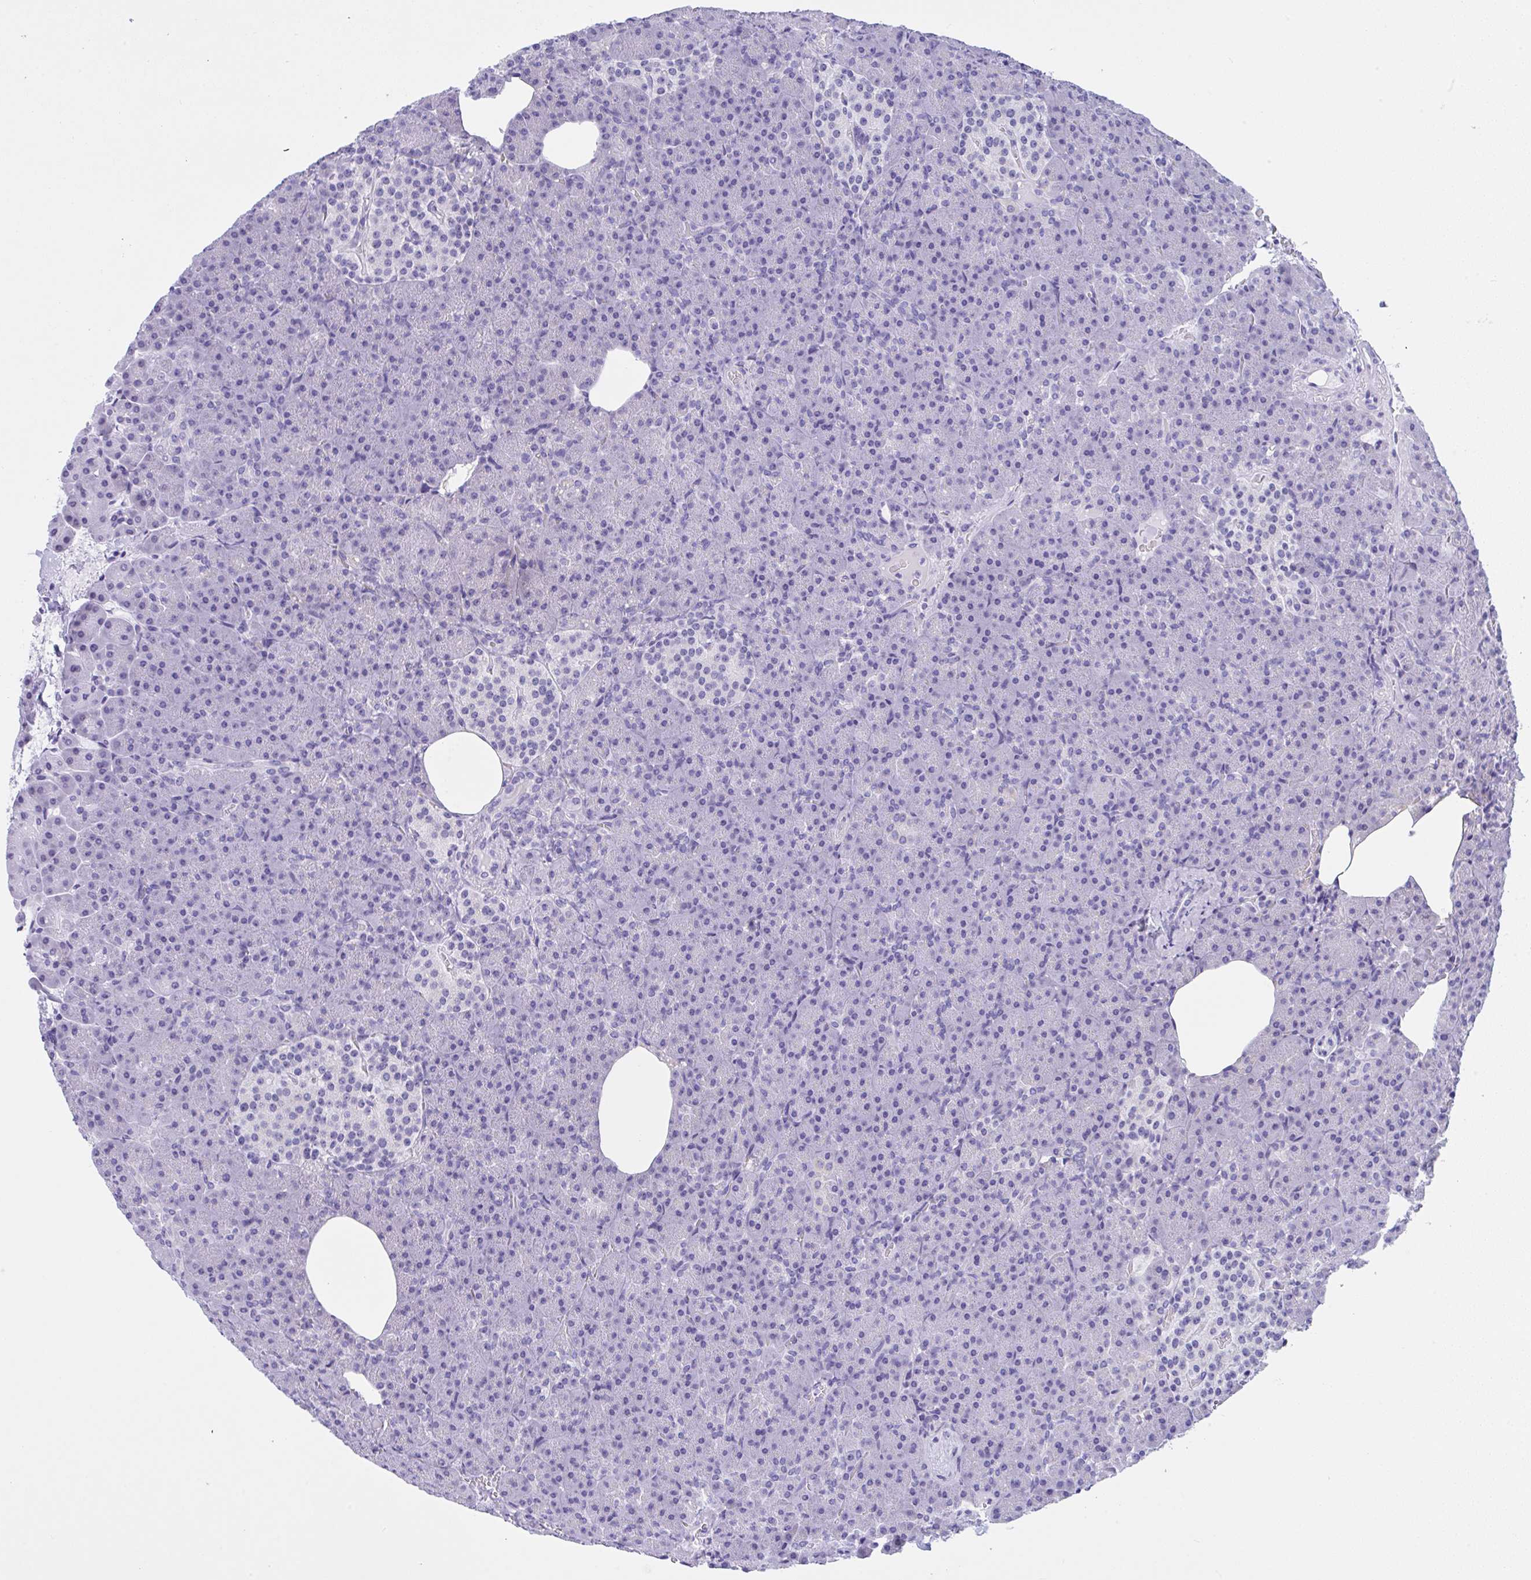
{"staining": {"intensity": "negative", "quantity": "none", "location": "none"}, "tissue": "pancreas", "cell_type": "Exocrine glandular cells", "image_type": "normal", "snomed": [{"axis": "morphology", "description": "Normal tissue, NOS"}, {"axis": "topography", "description": "Pancreas"}], "caption": "DAB (3,3'-diaminobenzidine) immunohistochemical staining of normal pancreas demonstrates no significant expression in exocrine glandular cells.", "gene": "YBX2", "patient": {"sex": "female", "age": 74}}